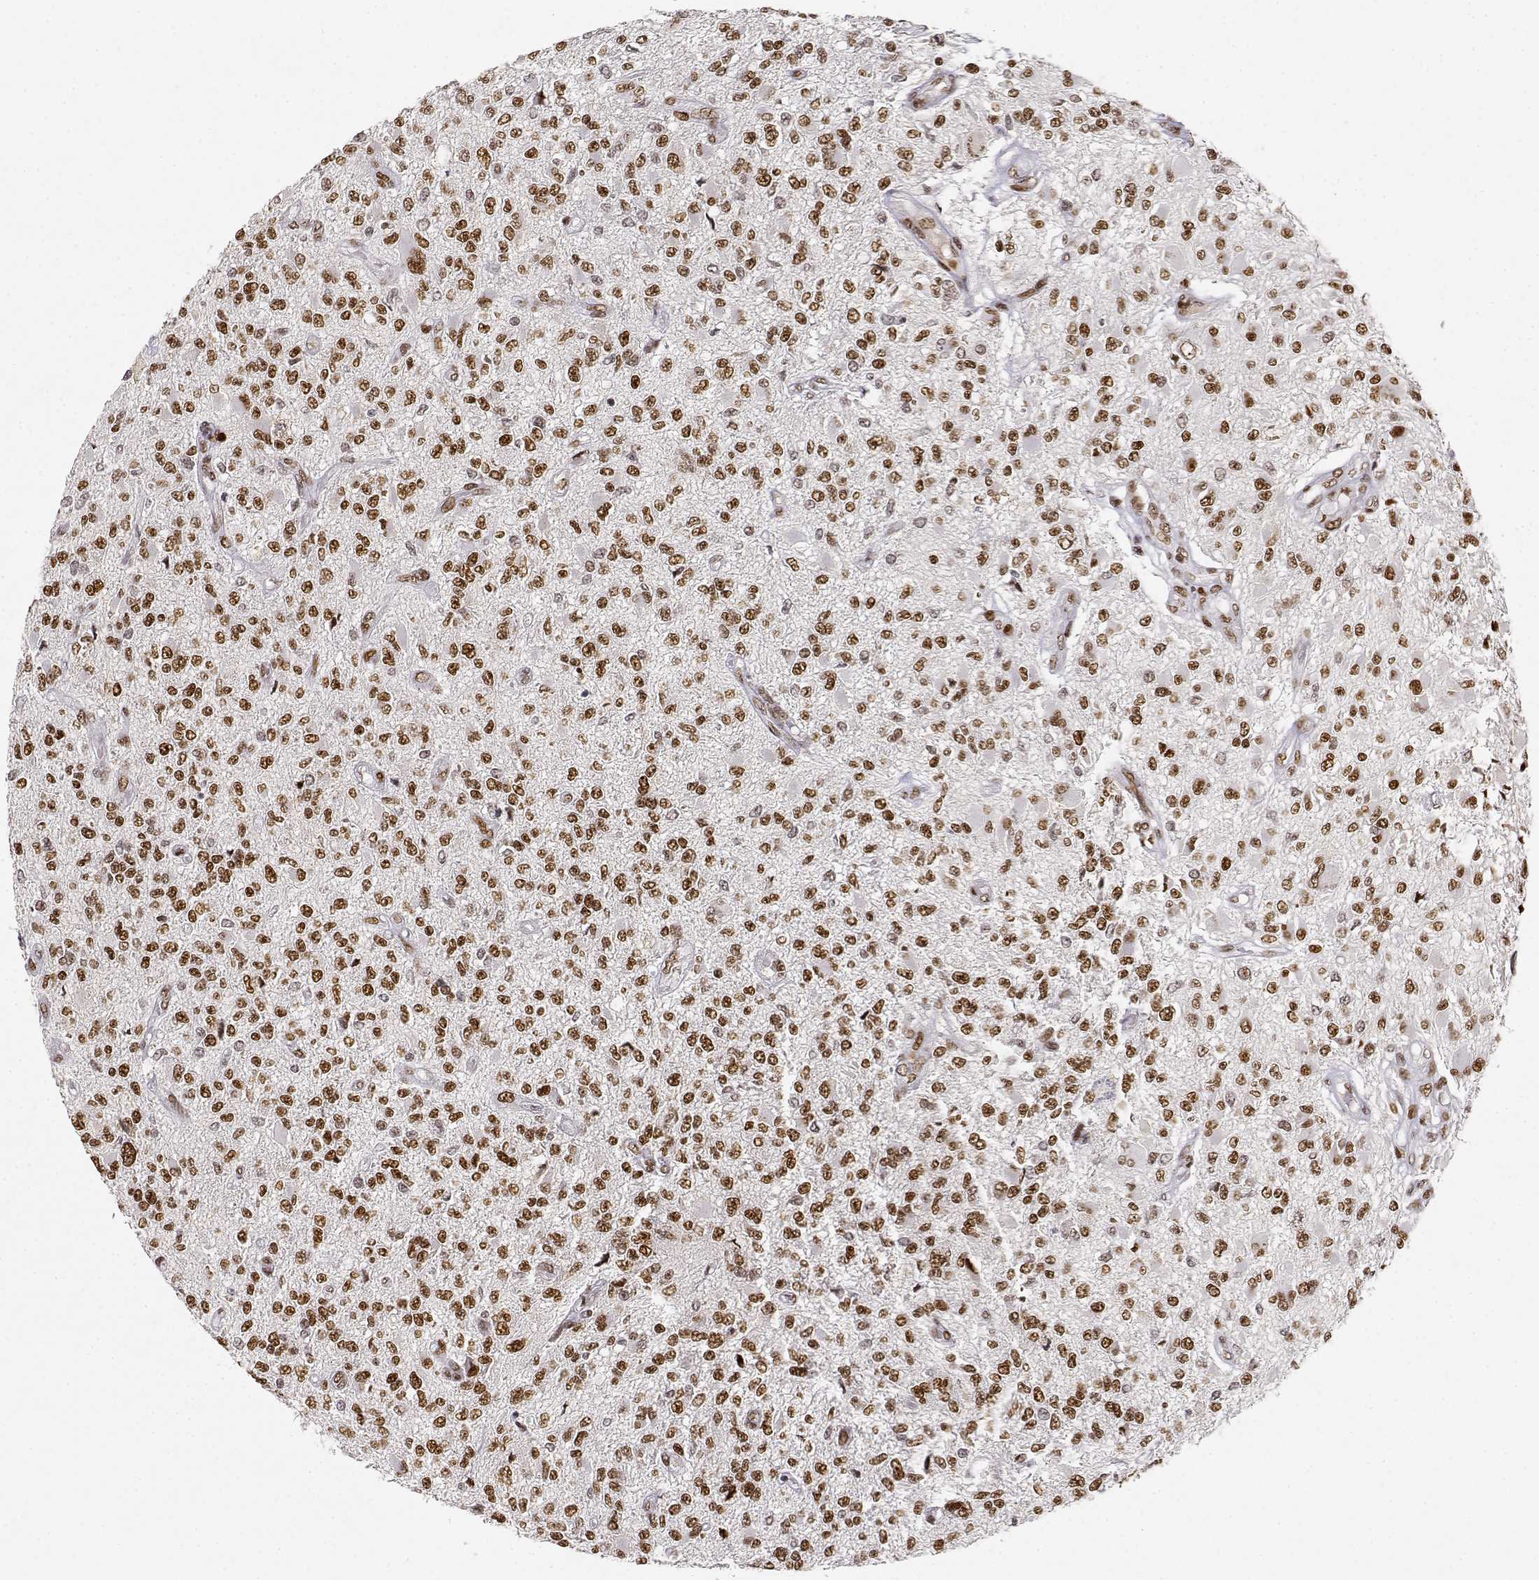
{"staining": {"intensity": "moderate", "quantity": ">75%", "location": "nuclear"}, "tissue": "glioma", "cell_type": "Tumor cells", "image_type": "cancer", "snomed": [{"axis": "morphology", "description": "Glioma, malignant, High grade"}, {"axis": "topography", "description": "Brain"}], "caption": "Malignant high-grade glioma tissue reveals moderate nuclear expression in about >75% of tumor cells (brown staining indicates protein expression, while blue staining denotes nuclei).", "gene": "RSF1", "patient": {"sex": "female", "age": 63}}